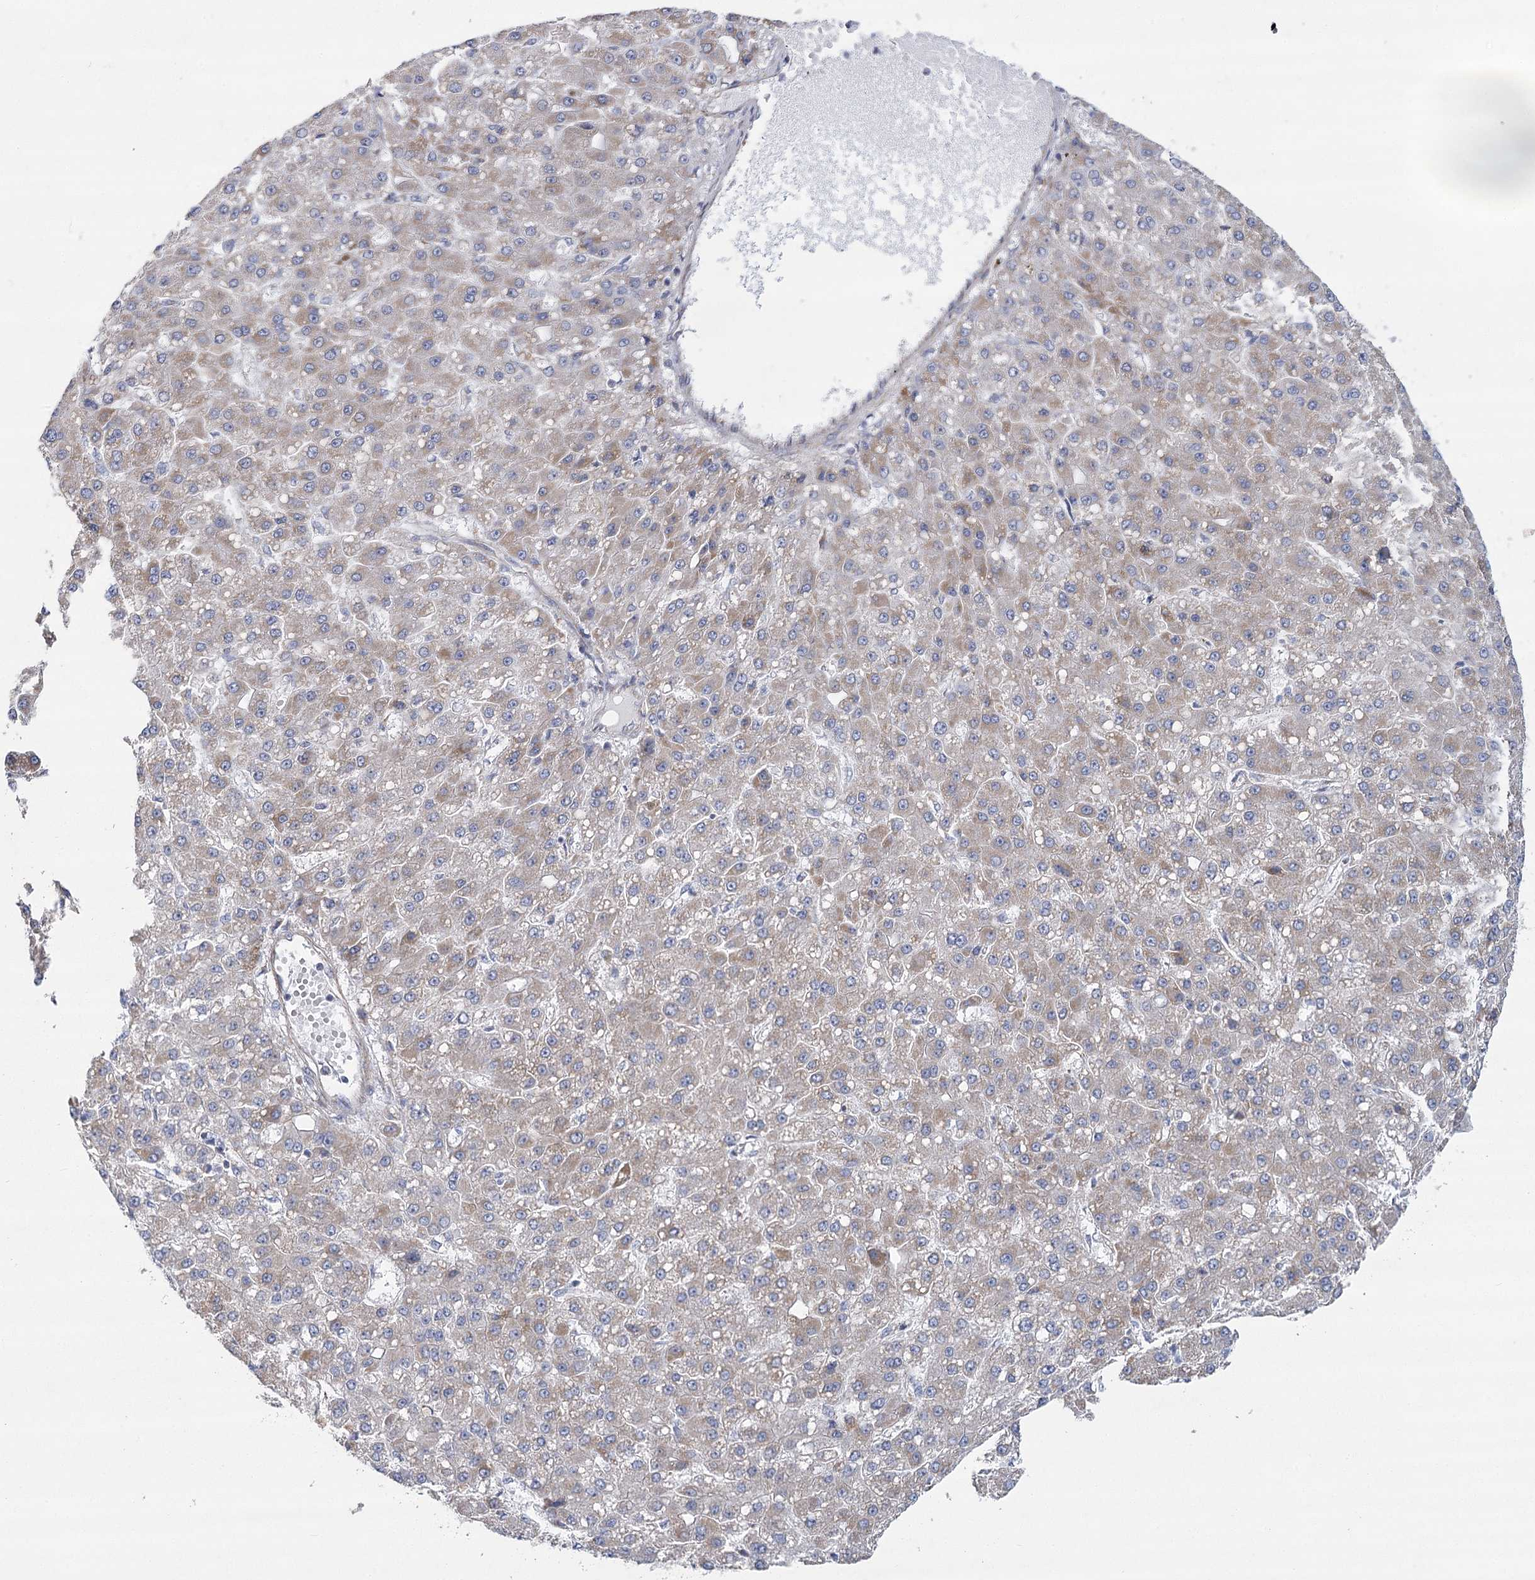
{"staining": {"intensity": "weak", "quantity": "<25%", "location": "cytoplasmic/membranous"}, "tissue": "liver cancer", "cell_type": "Tumor cells", "image_type": "cancer", "snomed": [{"axis": "morphology", "description": "Carcinoma, Hepatocellular, NOS"}, {"axis": "topography", "description": "Liver"}], "caption": "This is an IHC photomicrograph of liver cancer. There is no expression in tumor cells.", "gene": "SNX7", "patient": {"sex": "male", "age": 67}}